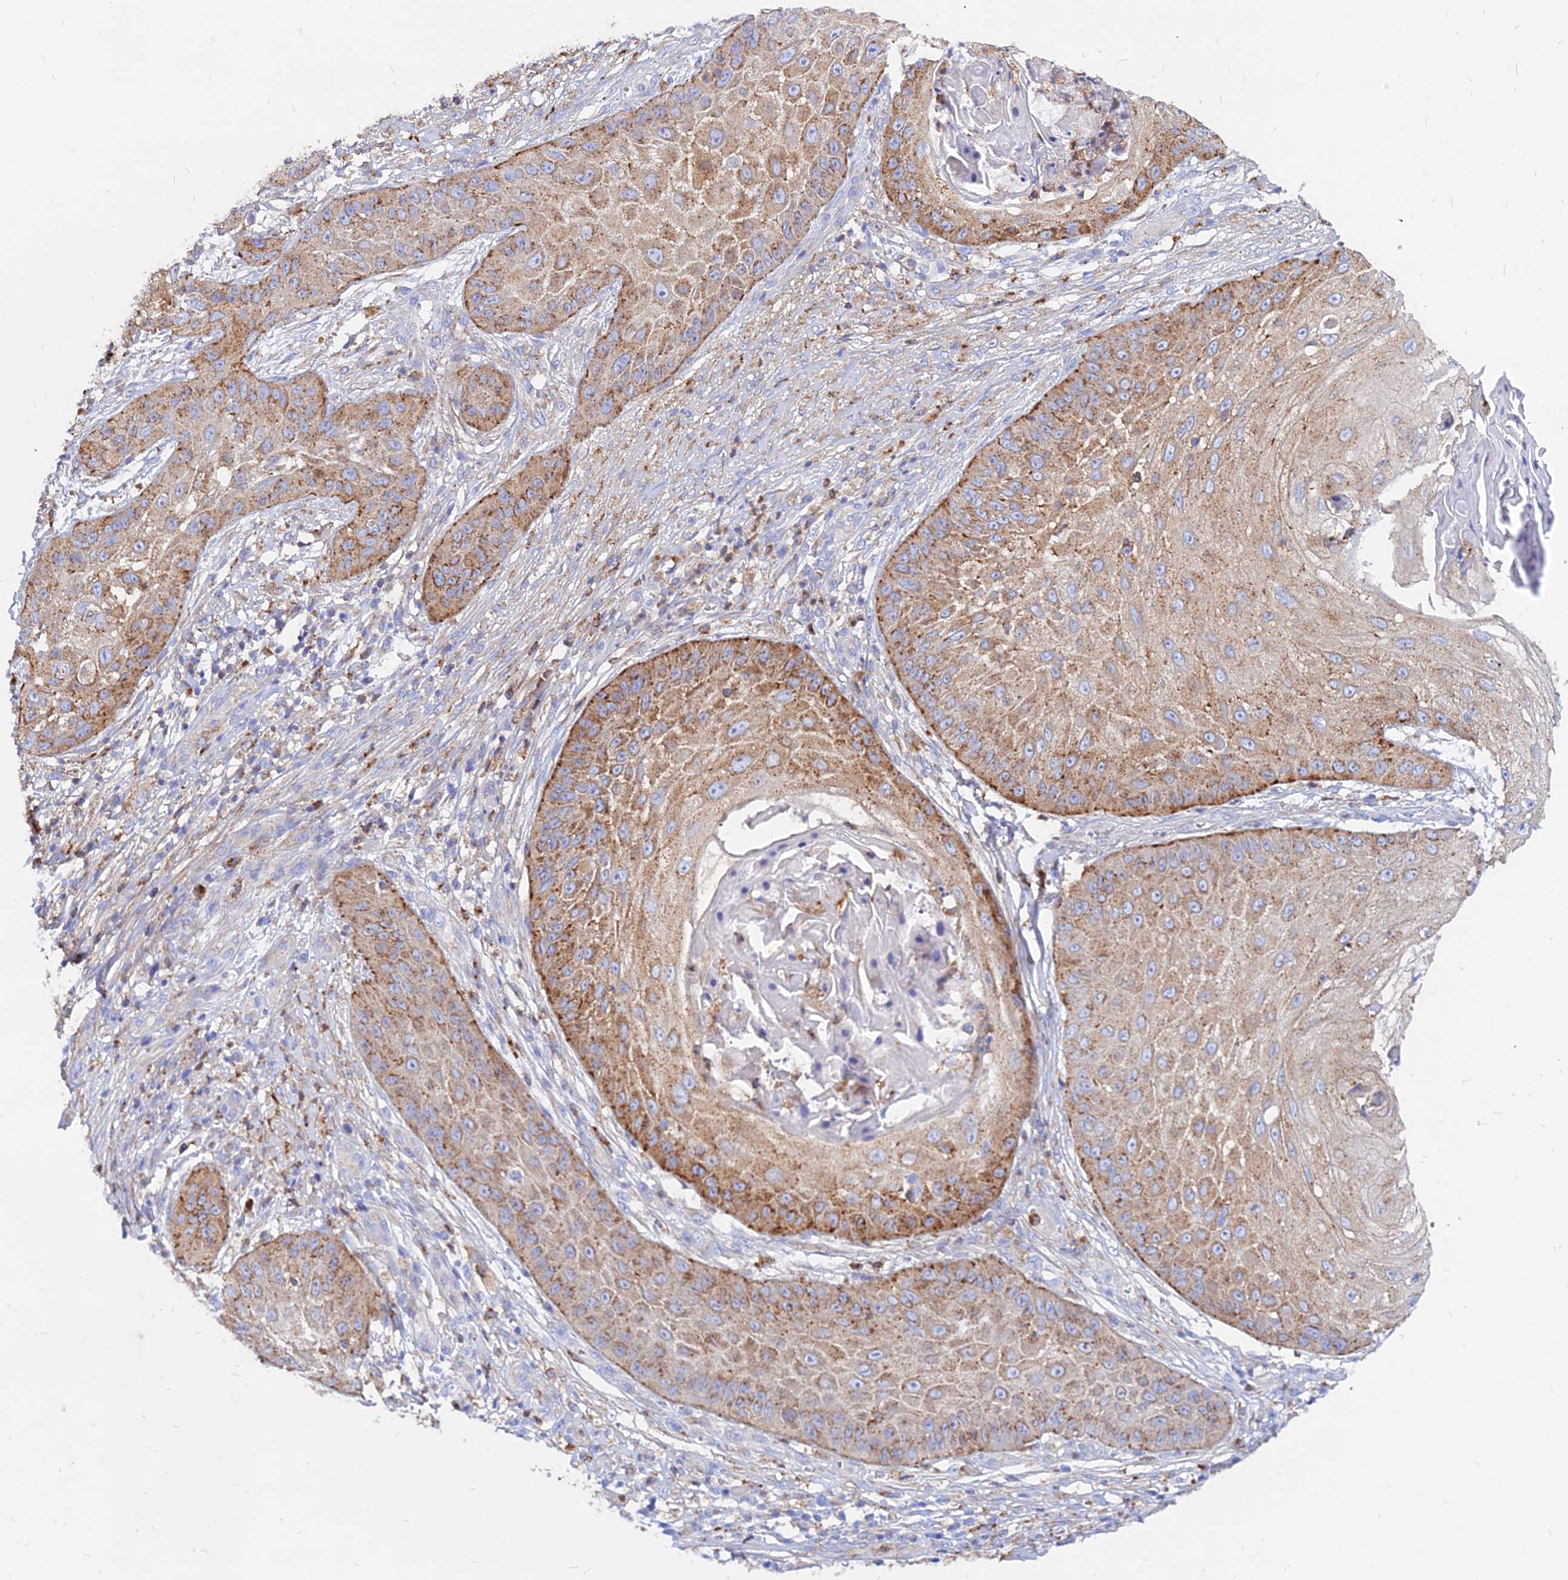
{"staining": {"intensity": "moderate", "quantity": ">75%", "location": "cytoplasmic/membranous"}, "tissue": "skin cancer", "cell_type": "Tumor cells", "image_type": "cancer", "snomed": [{"axis": "morphology", "description": "Squamous cell carcinoma, NOS"}, {"axis": "topography", "description": "Skin"}], "caption": "A high-resolution image shows immunohistochemistry (IHC) staining of skin squamous cell carcinoma, which demonstrates moderate cytoplasmic/membranous staining in about >75% of tumor cells.", "gene": "AGTRAP", "patient": {"sex": "male", "age": 70}}